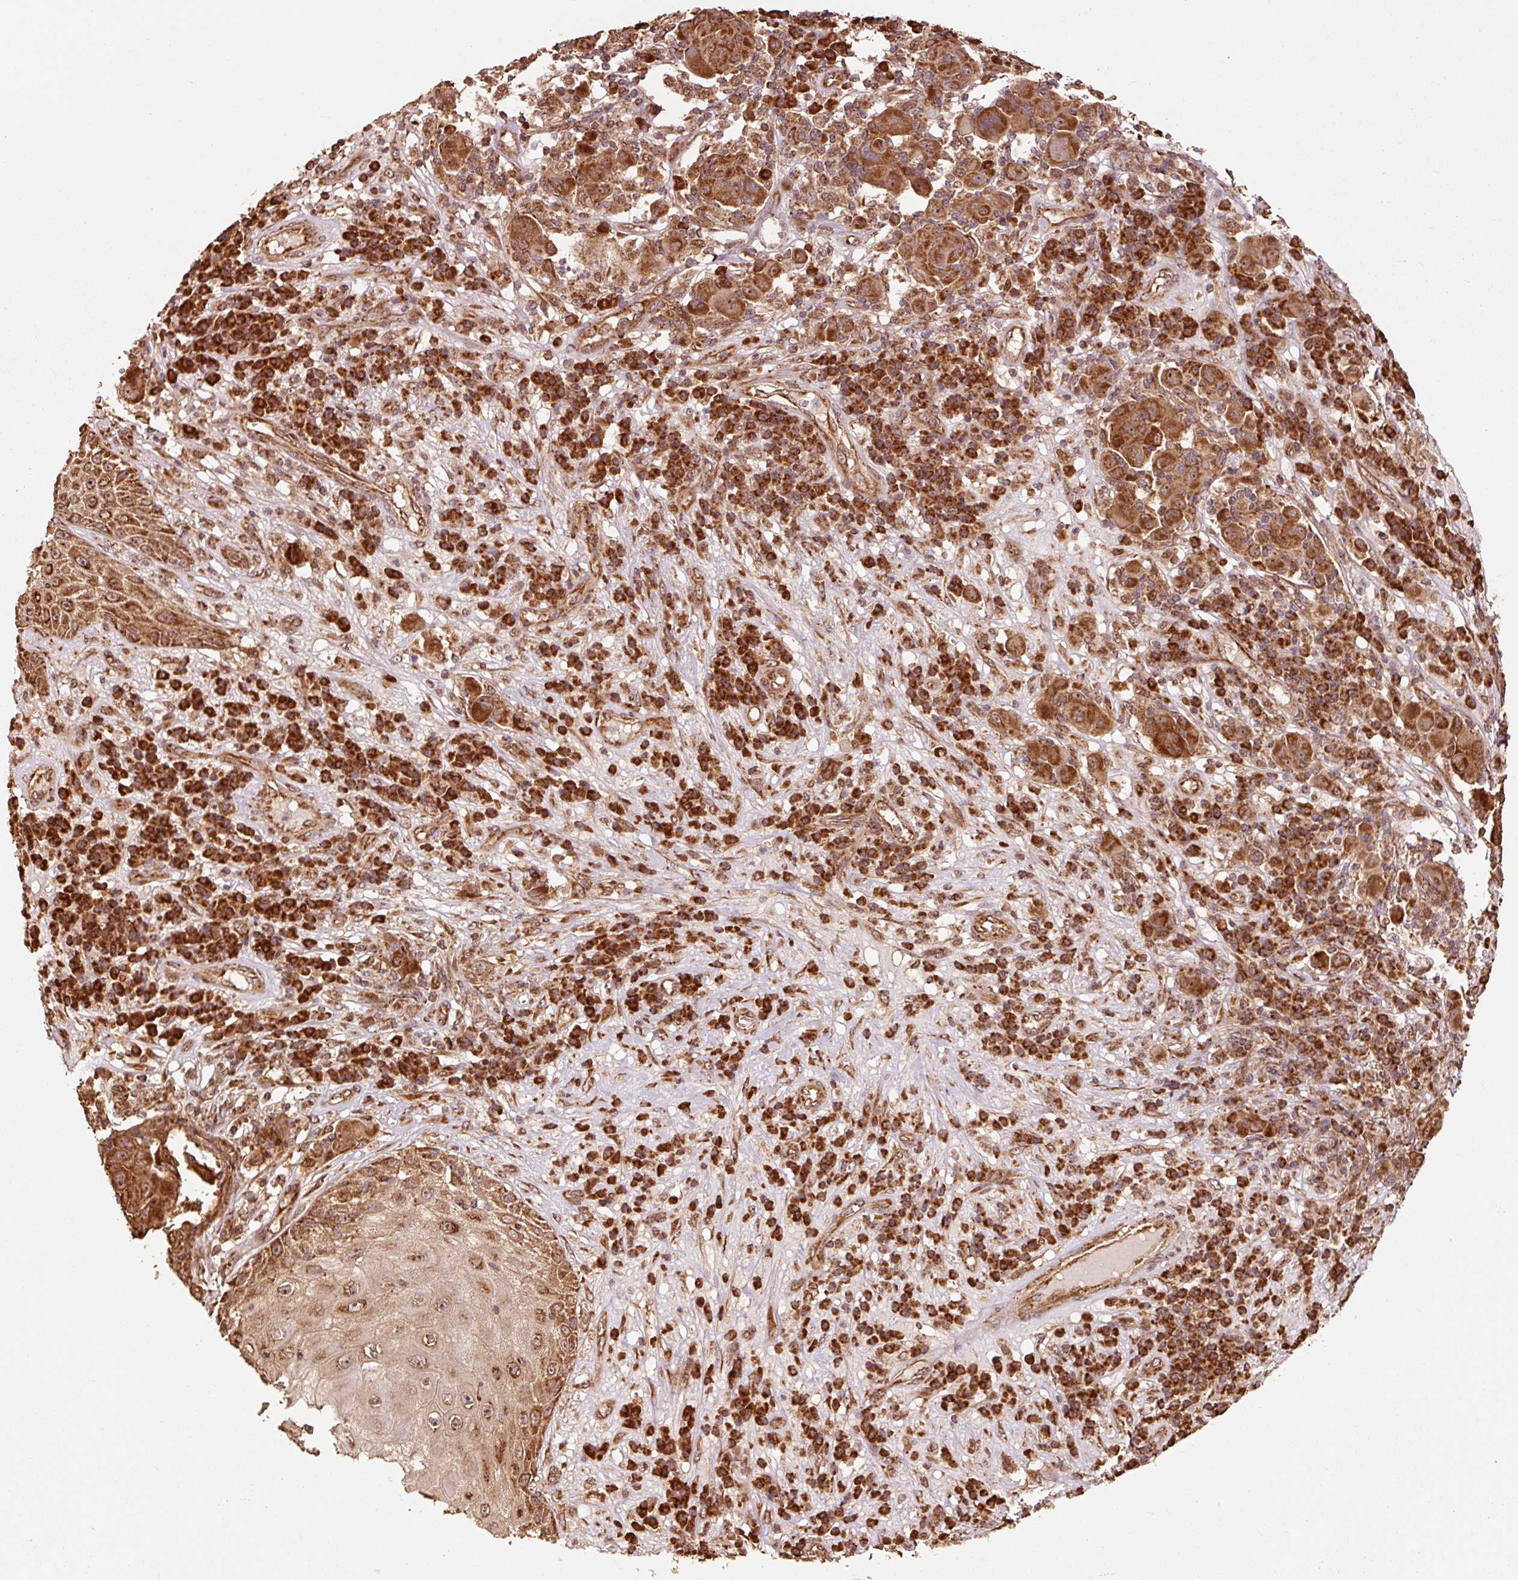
{"staining": {"intensity": "strong", "quantity": ">75%", "location": "cytoplasmic/membranous"}, "tissue": "melanoma", "cell_type": "Tumor cells", "image_type": "cancer", "snomed": [{"axis": "morphology", "description": "Malignant melanoma, NOS"}, {"axis": "topography", "description": "Skin"}], "caption": "DAB (3,3'-diaminobenzidine) immunohistochemical staining of malignant melanoma exhibits strong cytoplasmic/membranous protein staining in about >75% of tumor cells. The staining was performed using DAB to visualize the protein expression in brown, while the nuclei were stained in blue with hematoxylin (Magnification: 20x).", "gene": "MRPL16", "patient": {"sex": "male", "age": 53}}